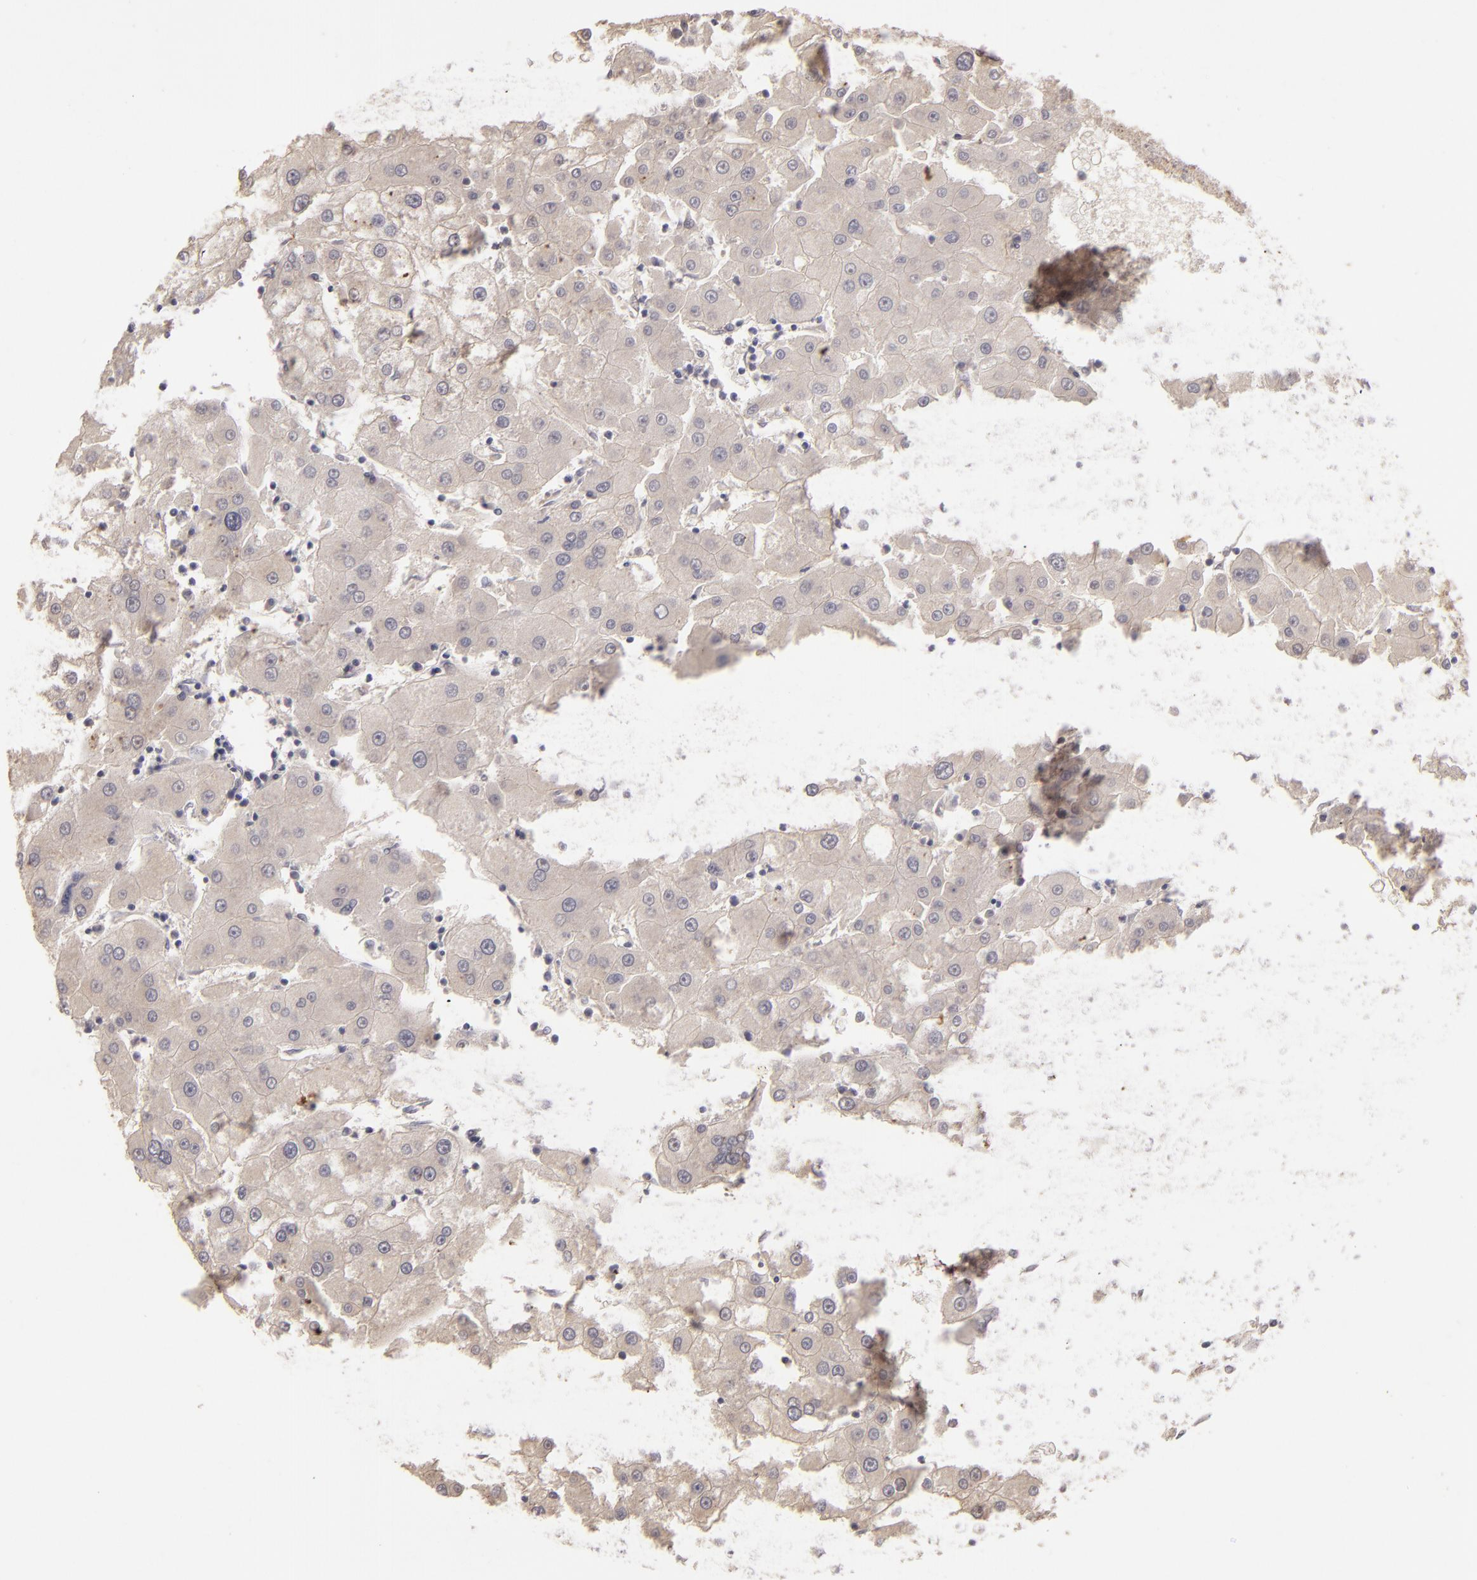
{"staining": {"intensity": "negative", "quantity": "none", "location": "none"}, "tissue": "liver cancer", "cell_type": "Tumor cells", "image_type": "cancer", "snomed": [{"axis": "morphology", "description": "Carcinoma, Hepatocellular, NOS"}, {"axis": "topography", "description": "Liver"}], "caption": "The histopathology image demonstrates no significant expression in tumor cells of hepatocellular carcinoma (liver).", "gene": "DFFA", "patient": {"sex": "male", "age": 72}}